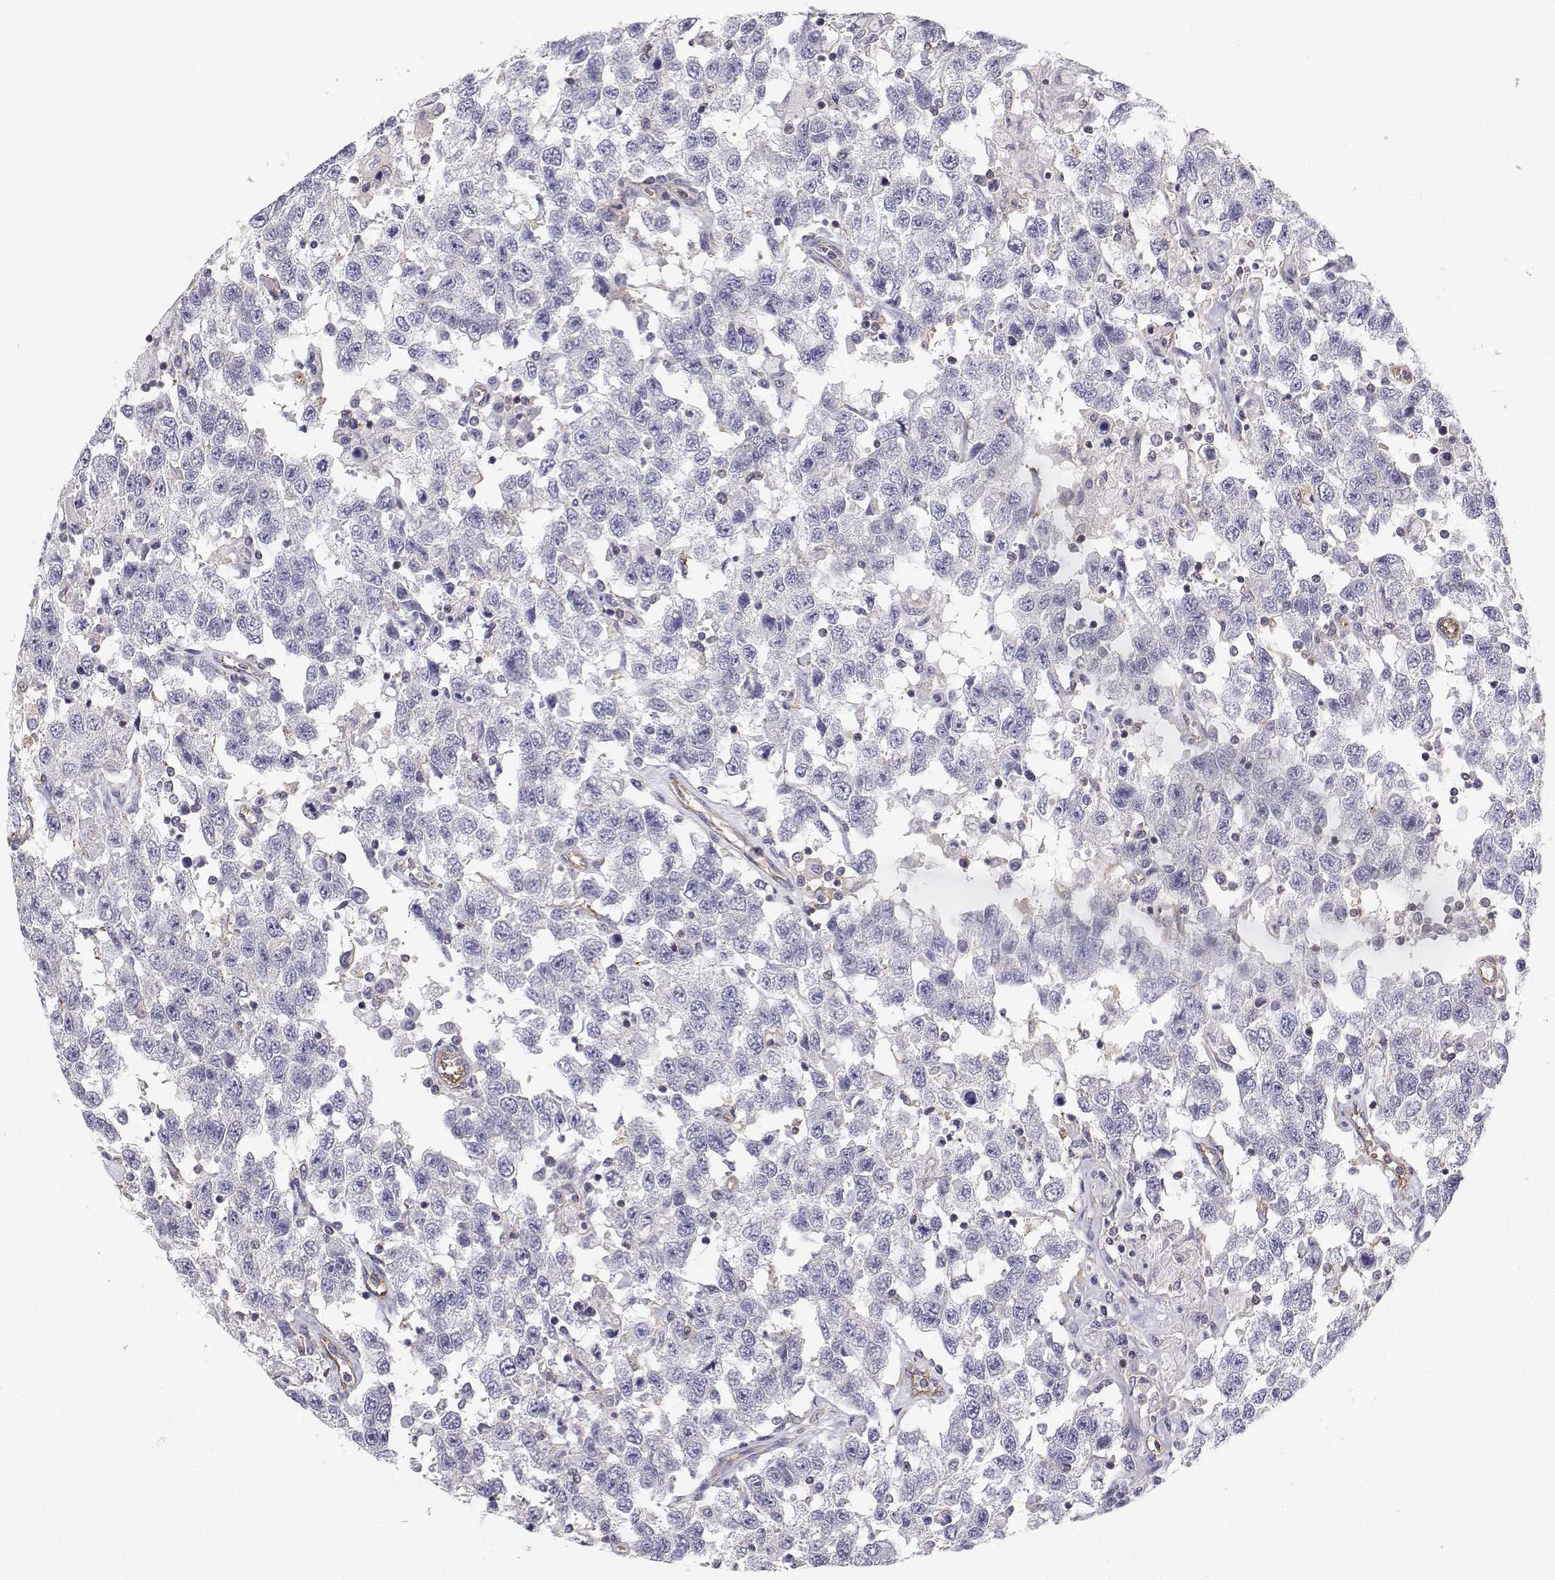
{"staining": {"intensity": "negative", "quantity": "none", "location": "none"}, "tissue": "testis cancer", "cell_type": "Tumor cells", "image_type": "cancer", "snomed": [{"axis": "morphology", "description": "Seminoma, NOS"}, {"axis": "topography", "description": "Testis"}], "caption": "IHC histopathology image of neoplastic tissue: human testis seminoma stained with DAB exhibits no significant protein staining in tumor cells.", "gene": "MYH9", "patient": {"sex": "male", "age": 41}}